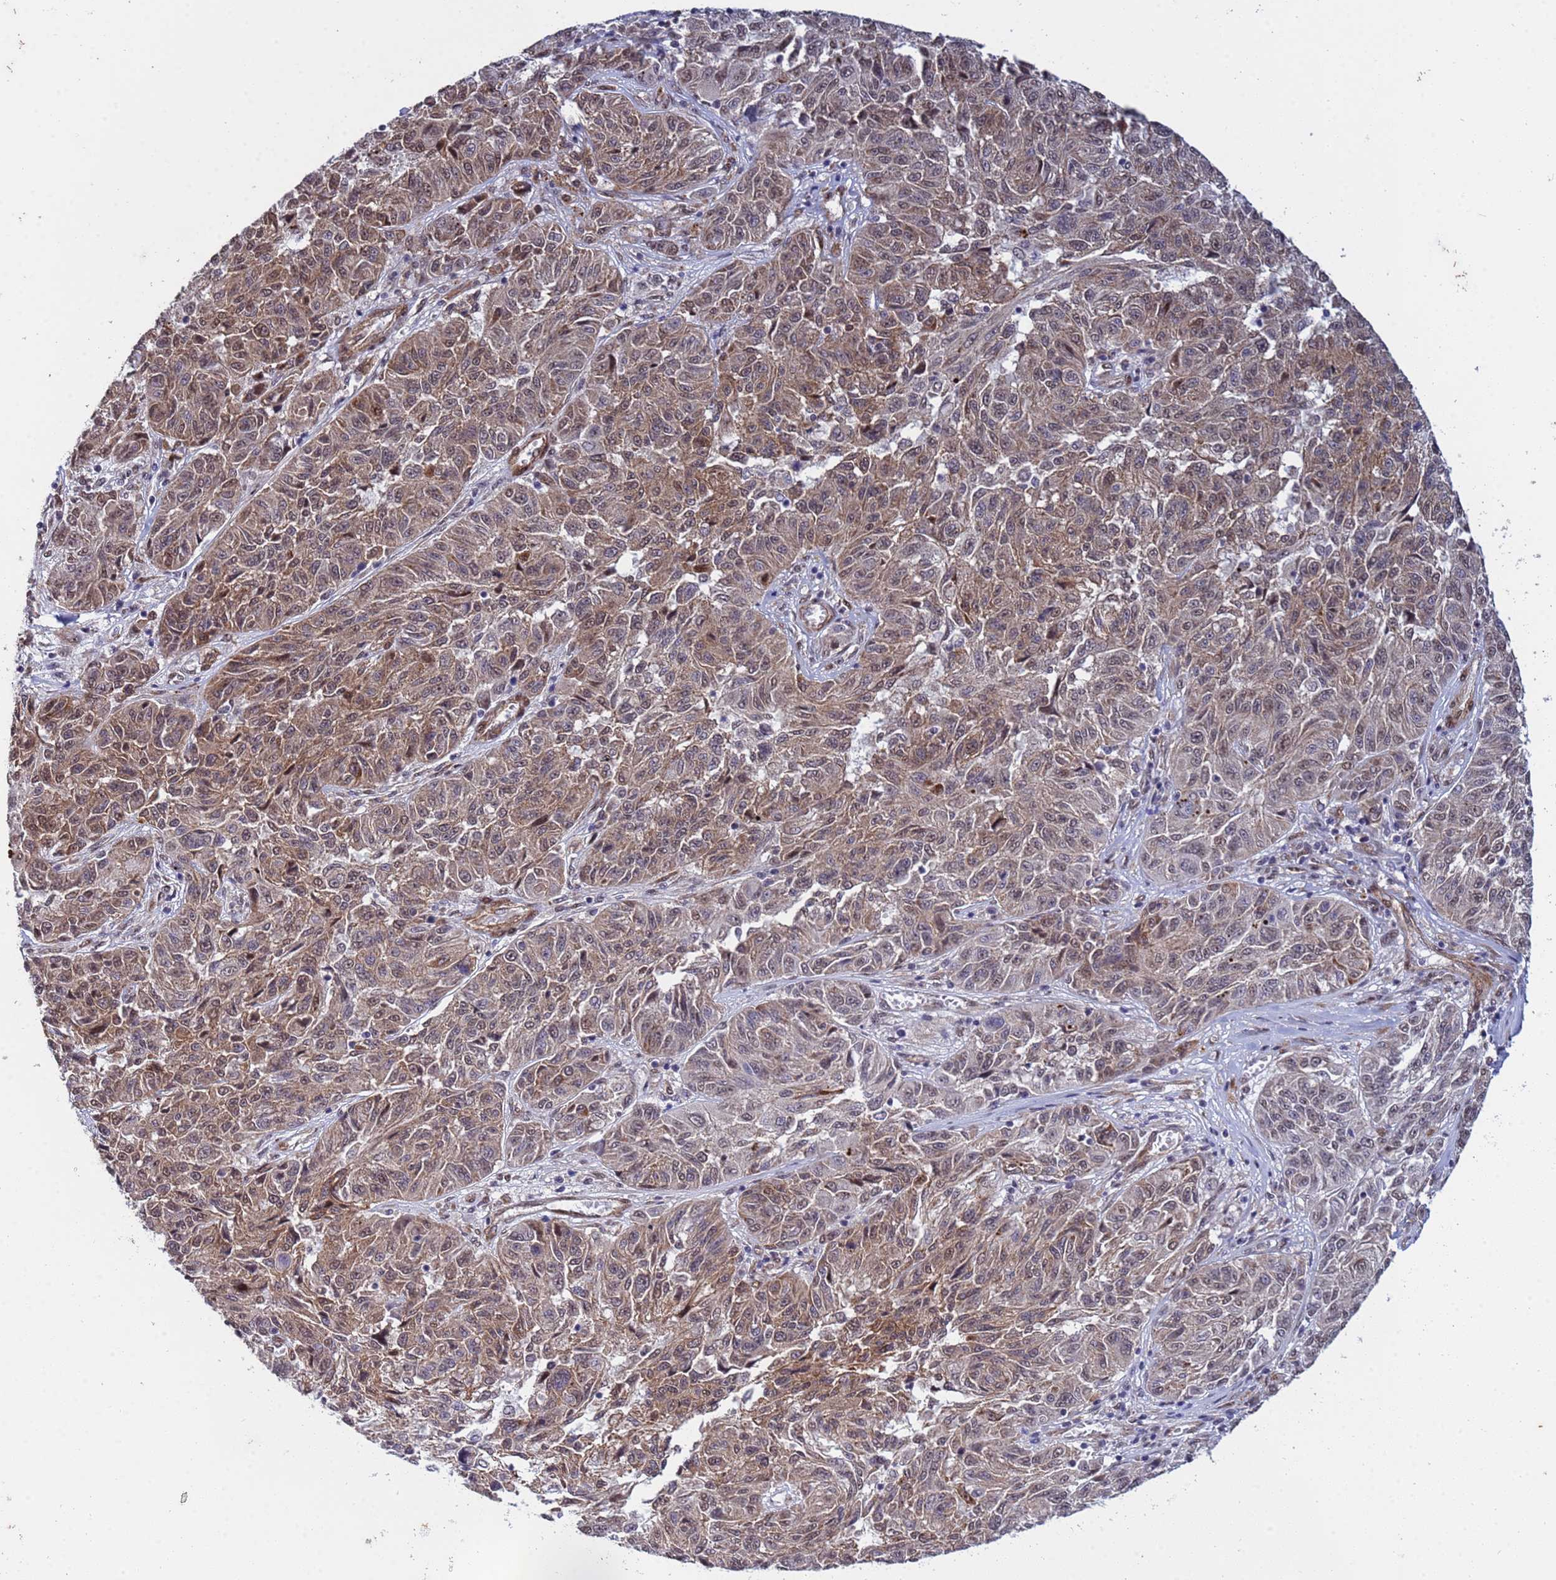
{"staining": {"intensity": "weak", "quantity": ">75%", "location": "cytoplasmic/membranous,nuclear"}, "tissue": "melanoma", "cell_type": "Tumor cells", "image_type": "cancer", "snomed": [{"axis": "morphology", "description": "Malignant melanoma, NOS"}, {"axis": "topography", "description": "Skin"}], "caption": "Melanoma stained with IHC shows weak cytoplasmic/membranous and nuclear staining in about >75% of tumor cells. The staining was performed using DAB (3,3'-diaminobenzidine), with brown indicating positive protein expression. Nuclei are stained blue with hematoxylin.", "gene": "TRIP6", "patient": {"sex": "male", "age": 53}}